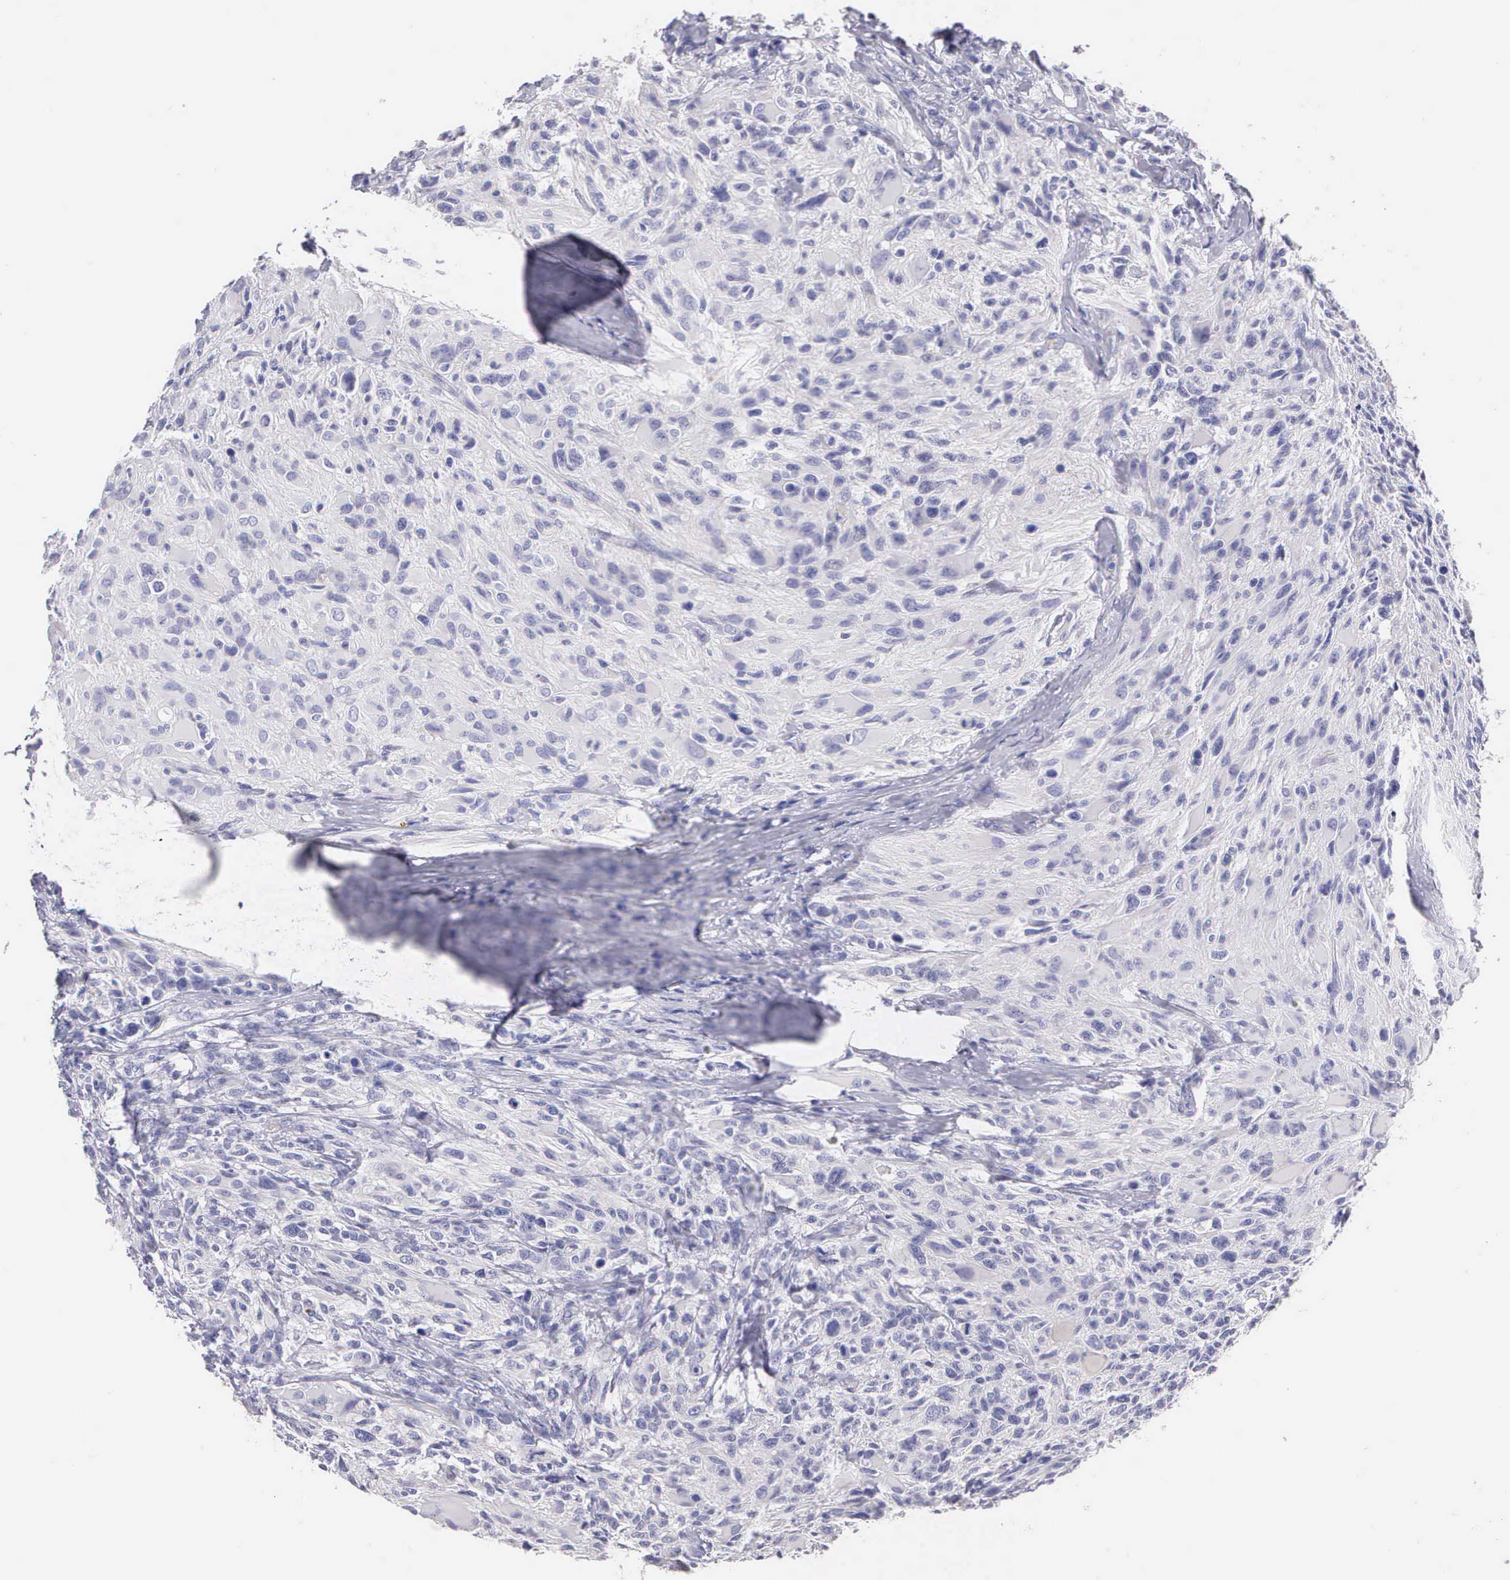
{"staining": {"intensity": "negative", "quantity": "none", "location": "none"}, "tissue": "glioma", "cell_type": "Tumor cells", "image_type": "cancer", "snomed": [{"axis": "morphology", "description": "Glioma, malignant, High grade"}, {"axis": "topography", "description": "Brain"}], "caption": "The photomicrograph reveals no significant positivity in tumor cells of glioma. The staining was performed using DAB to visualize the protein expression in brown, while the nuclei were stained in blue with hematoxylin (Magnification: 20x).", "gene": "KRT17", "patient": {"sex": "male", "age": 69}}